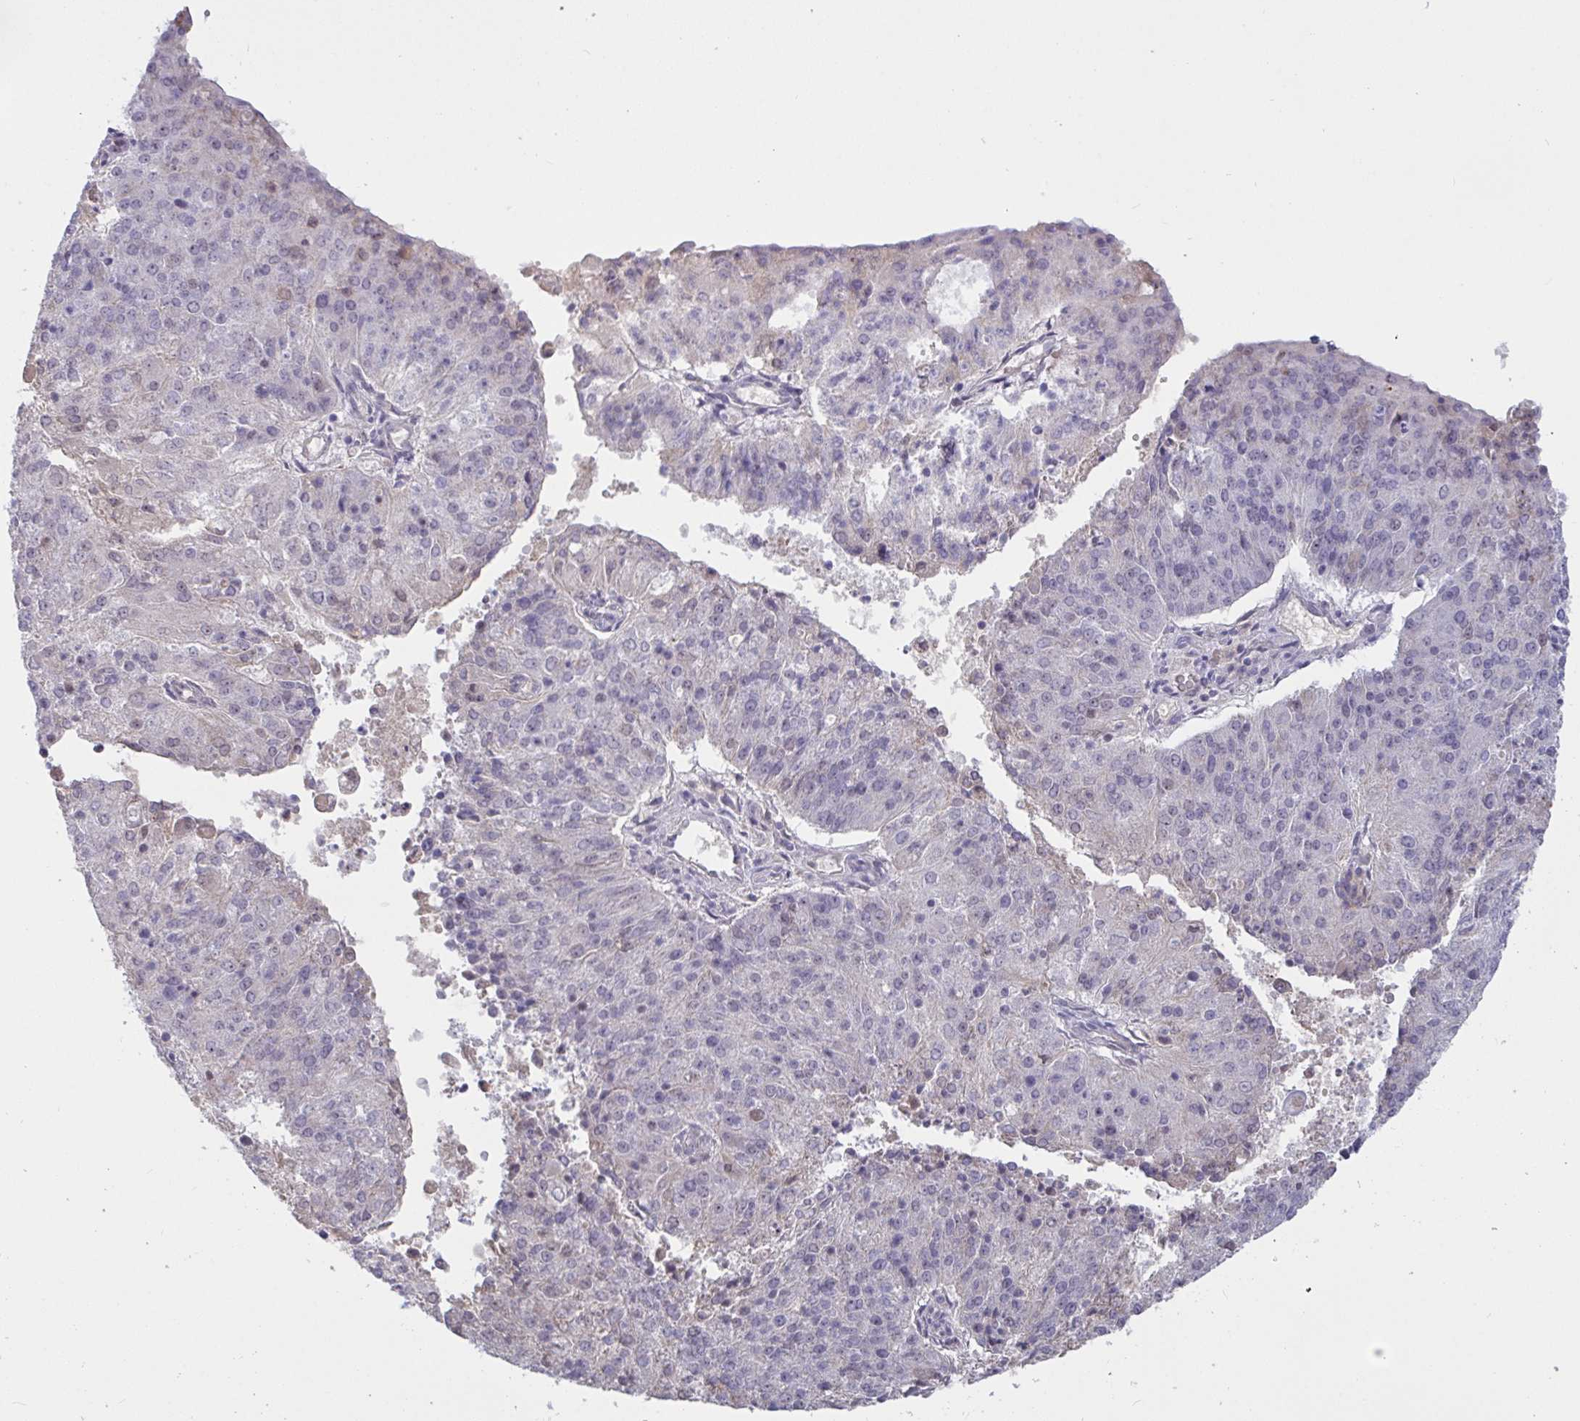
{"staining": {"intensity": "negative", "quantity": "none", "location": "none"}, "tissue": "endometrial cancer", "cell_type": "Tumor cells", "image_type": "cancer", "snomed": [{"axis": "morphology", "description": "Adenocarcinoma, NOS"}, {"axis": "topography", "description": "Endometrium"}], "caption": "This photomicrograph is of endometrial cancer stained with immunohistochemistry (IHC) to label a protein in brown with the nuclei are counter-stained blue. There is no staining in tumor cells. (Brightfield microscopy of DAB IHC at high magnification).", "gene": "MYC", "patient": {"sex": "female", "age": 82}}